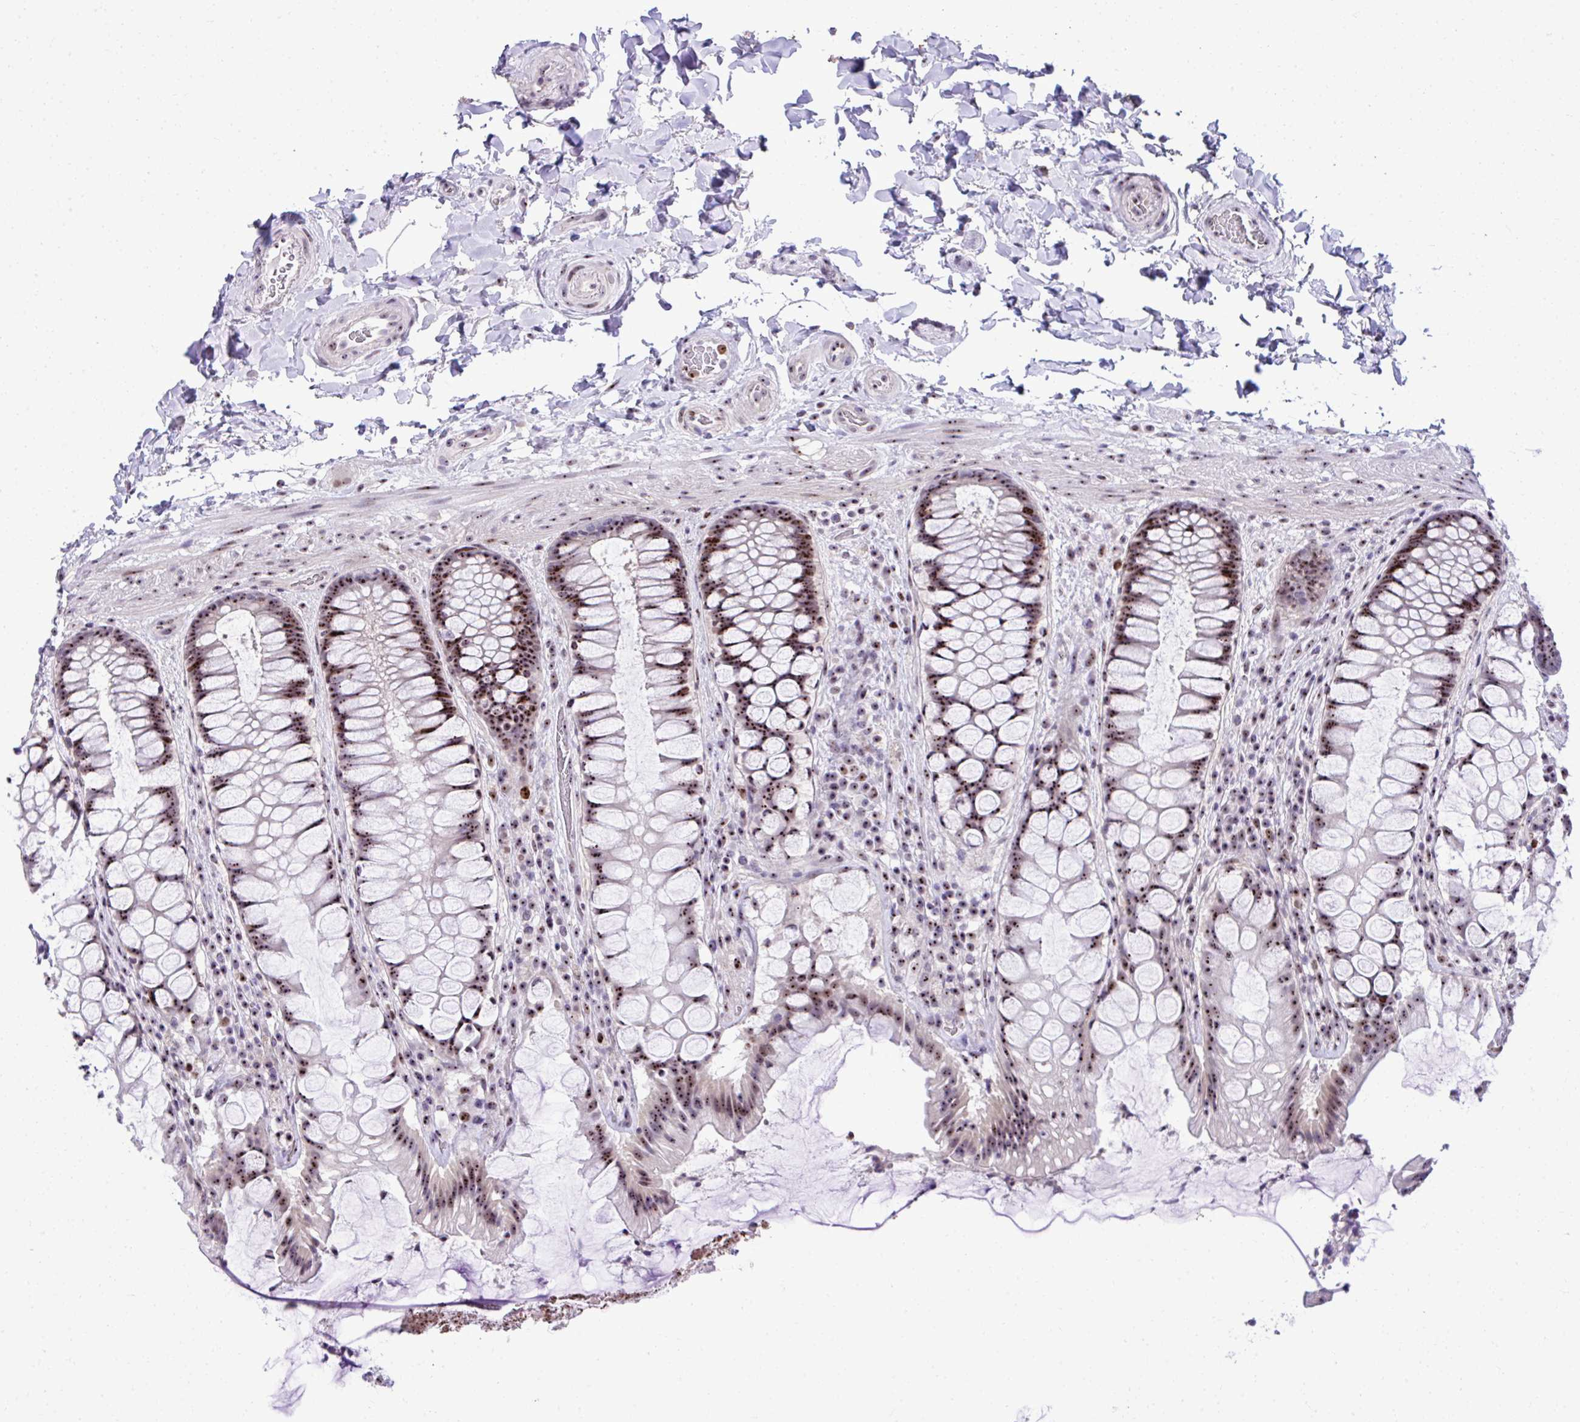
{"staining": {"intensity": "strong", "quantity": ">75%", "location": "nuclear"}, "tissue": "rectum", "cell_type": "Glandular cells", "image_type": "normal", "snomed": [{"axis": "morphology", "description": "Normal tissue, NOS"}, {"axis": "topography", "description": "Rectum"}], "caption": "An immunohistochemistry photomicrograph of normal tissue is shown. Protein staining in brown highlights strong nuclear positivity in rectum within glandular cells.", "gene": "CEP72", "patient": {"sex": "female", "age": 58}}